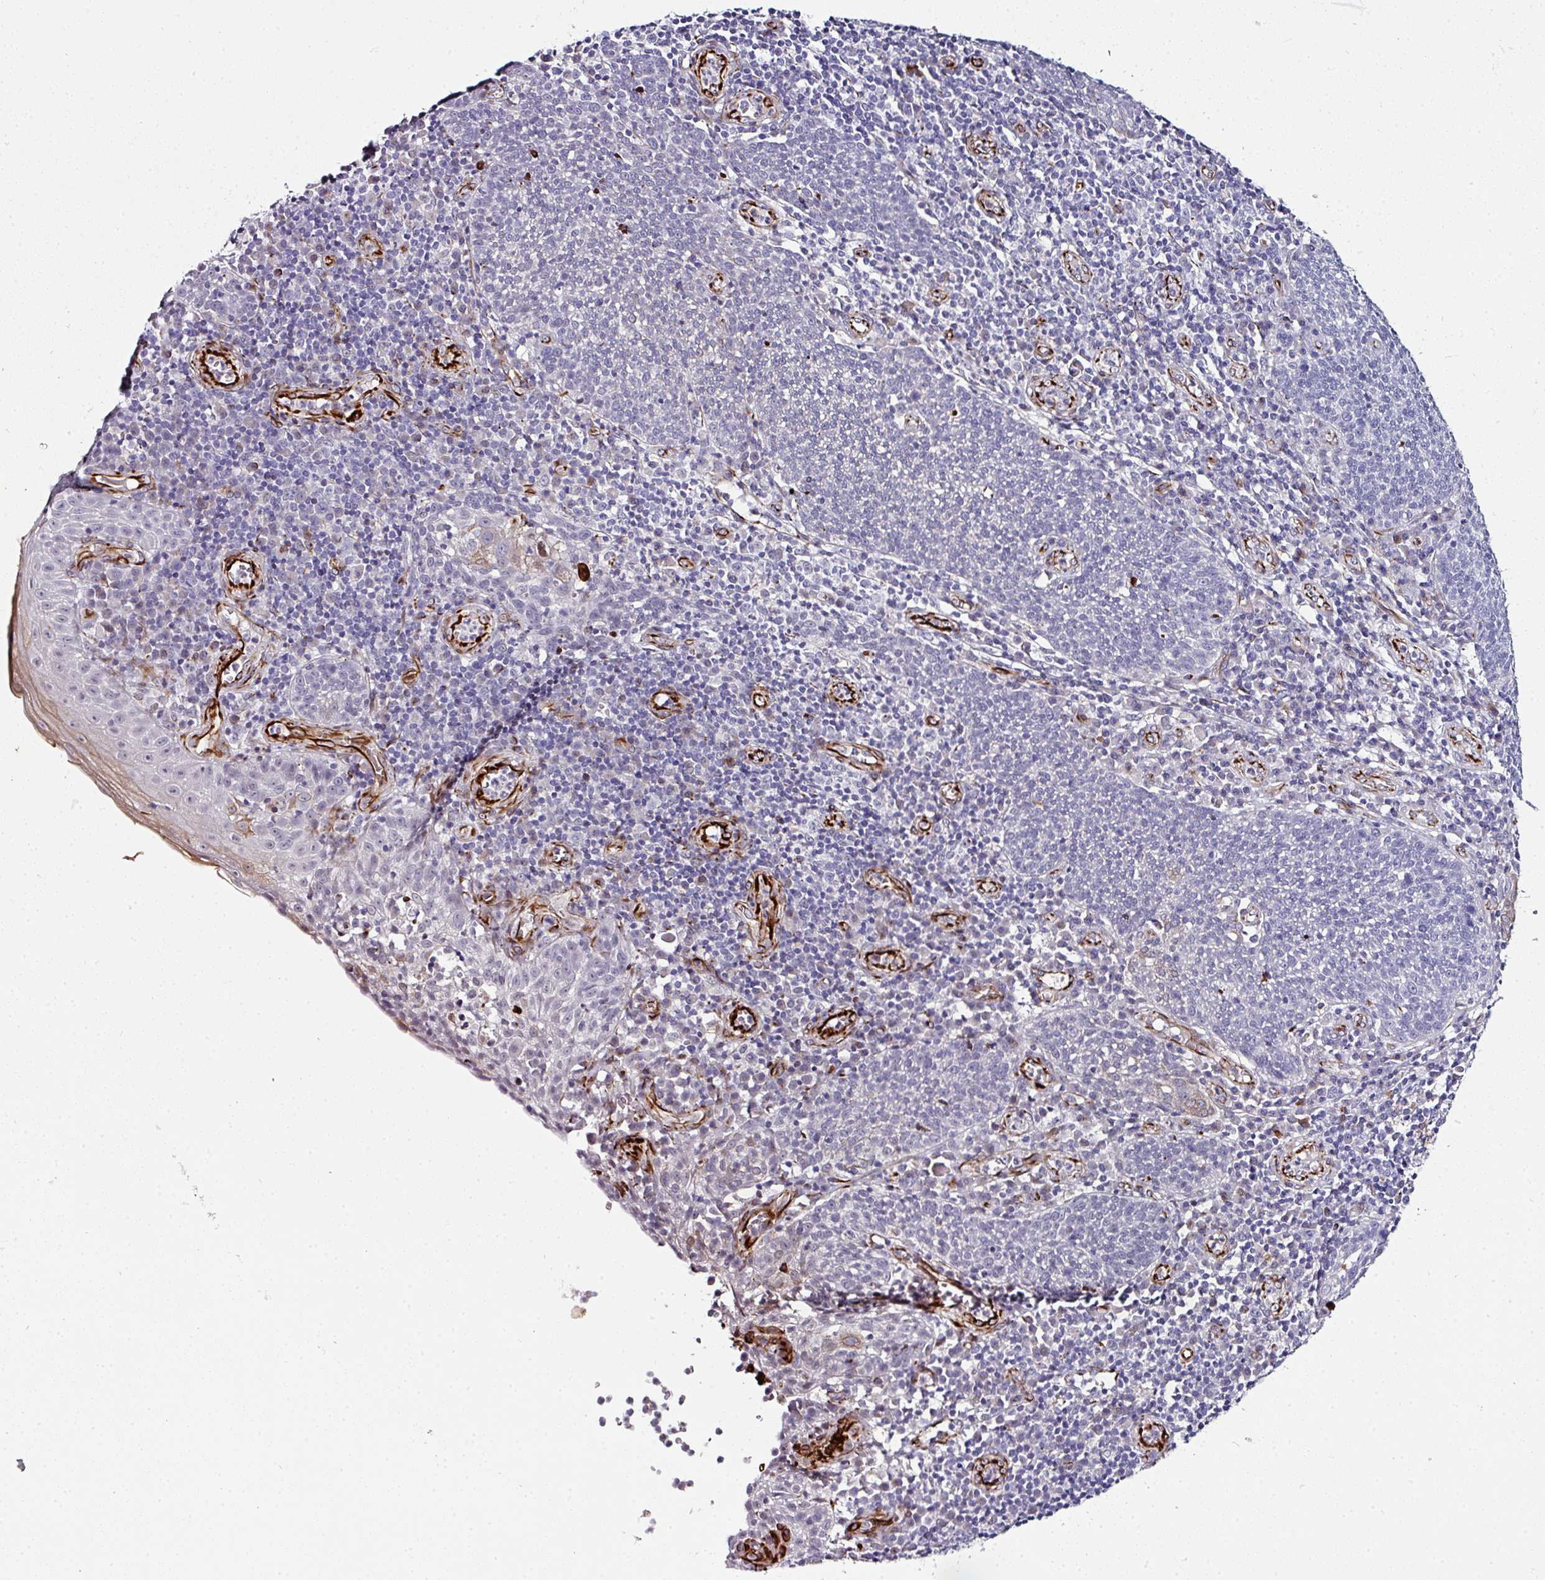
{"staining": {"intensity": "moderate", "quantity": "<25%", "location": "cytoplasmic/membranous"}, "tissue": "cervical cancer", "cell_type": "Tumor cells", "image_type": "cancer", "snomed": [{"axis": "morphology", "description": "Squamous cell carcinoma, NOS"}, {"axis": "topography", "description": "Cervix"}], "caption": "The histopathology image exhibits a brown stain indicating the presence of a protein in the cytoplasmic/membranous of tumor cells in cervical cancer (squamous cell carcinoma).", "gene": "TMPRSS9", "patient": {"sex": "female", "age": 34}}